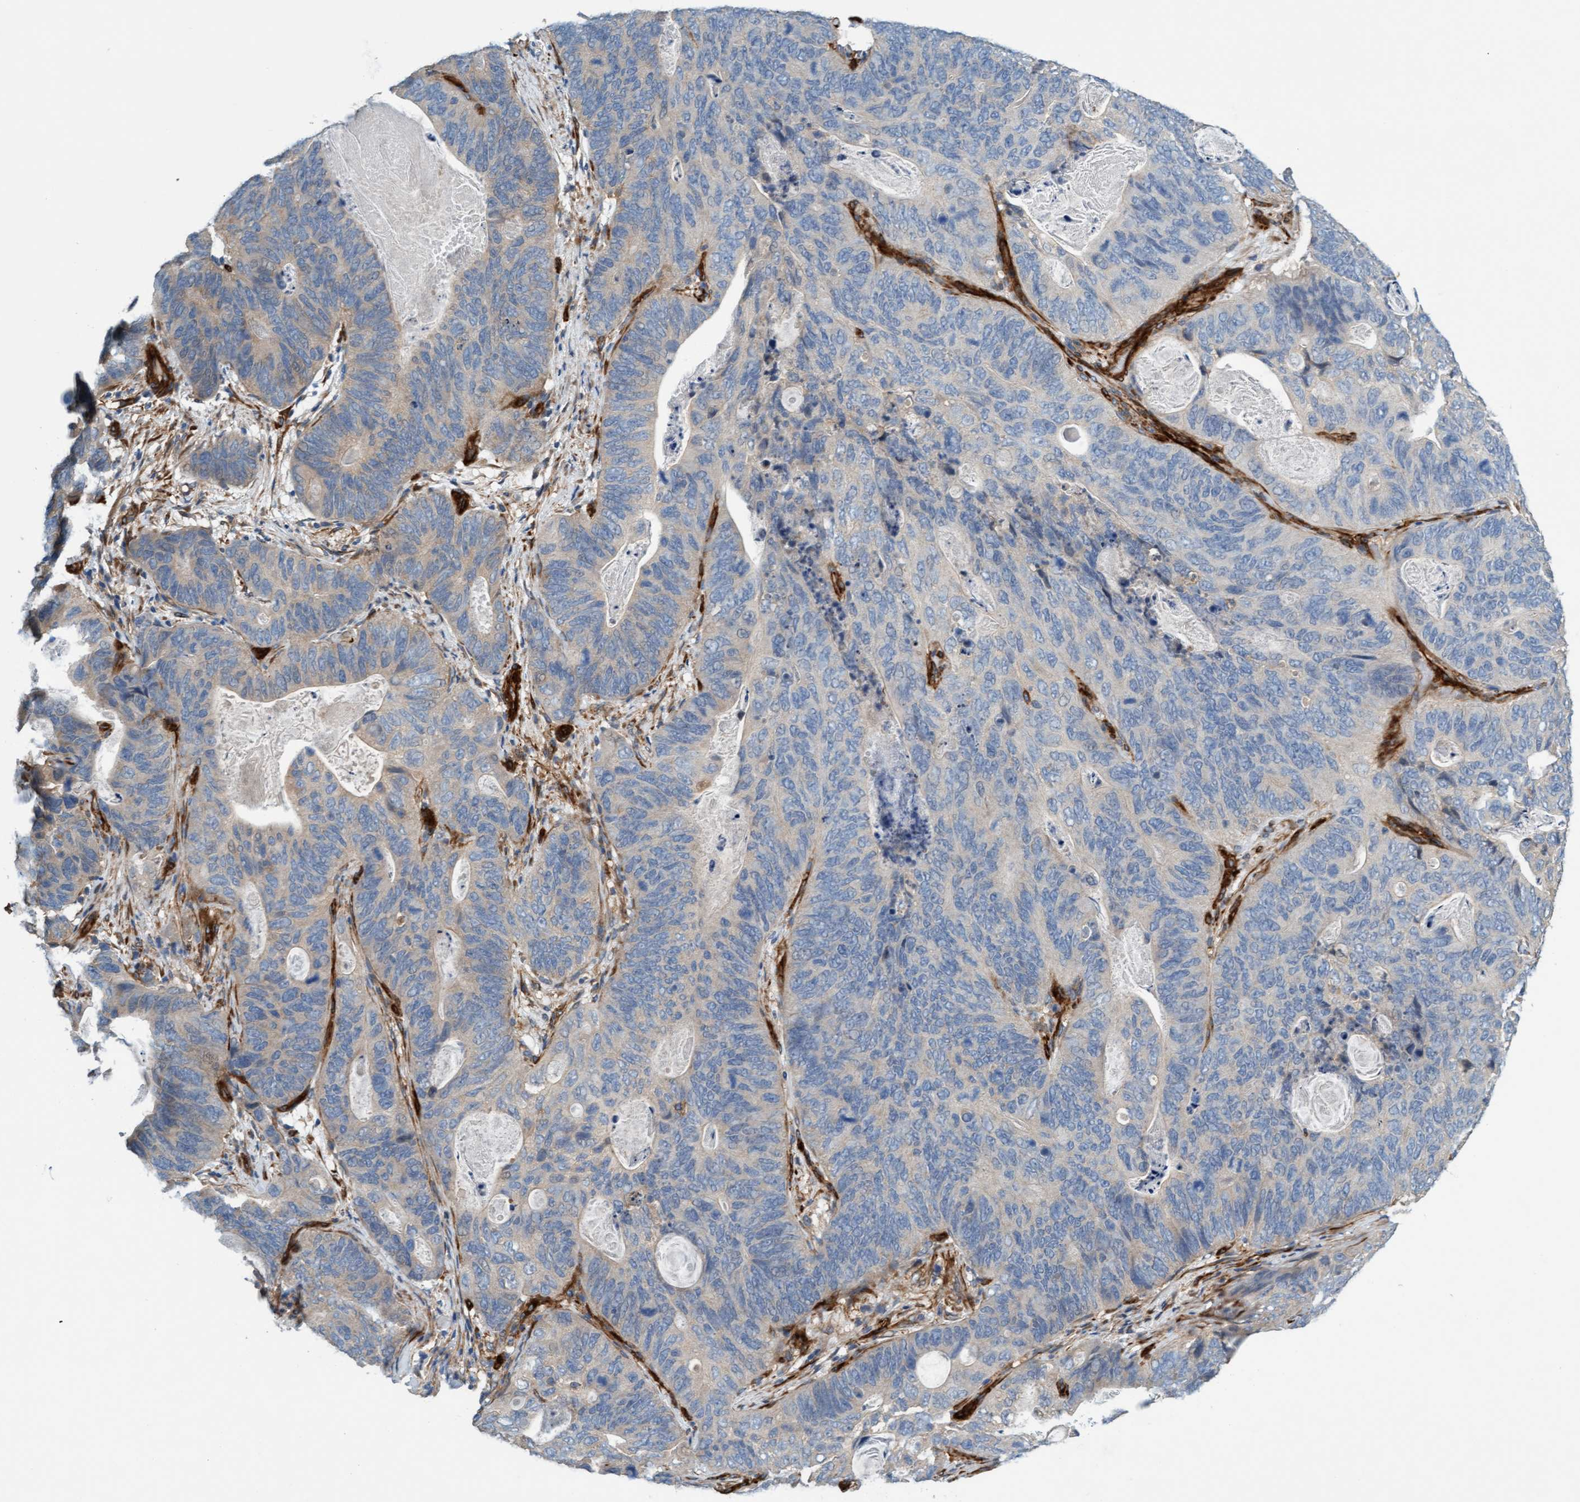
{"staining": {"intensity": "negative", "quantity": "none", "location": "none"}, "tissue": "stomach cancer", "cell_type": "Tumor cells", "image_type": "cancer", "snomed": [{"axis": "morphology", "description": "Normal tissue, NOS"}, {"axis": "morphology", "description": "Adenocarcinoma, NOS"}, {"axis": "topography", "description": "Stomach"}], "caption": "Immunohistochemistry histopathology image of neoplastic tissue: stomach cancer stained with DAB reveals no significant protein positivity in tumor cells. (Brightfield microscopy of DAB IHC at high magnification).", "gene": "FMNL3", "patient": {"sex": "female", "age": 89}}